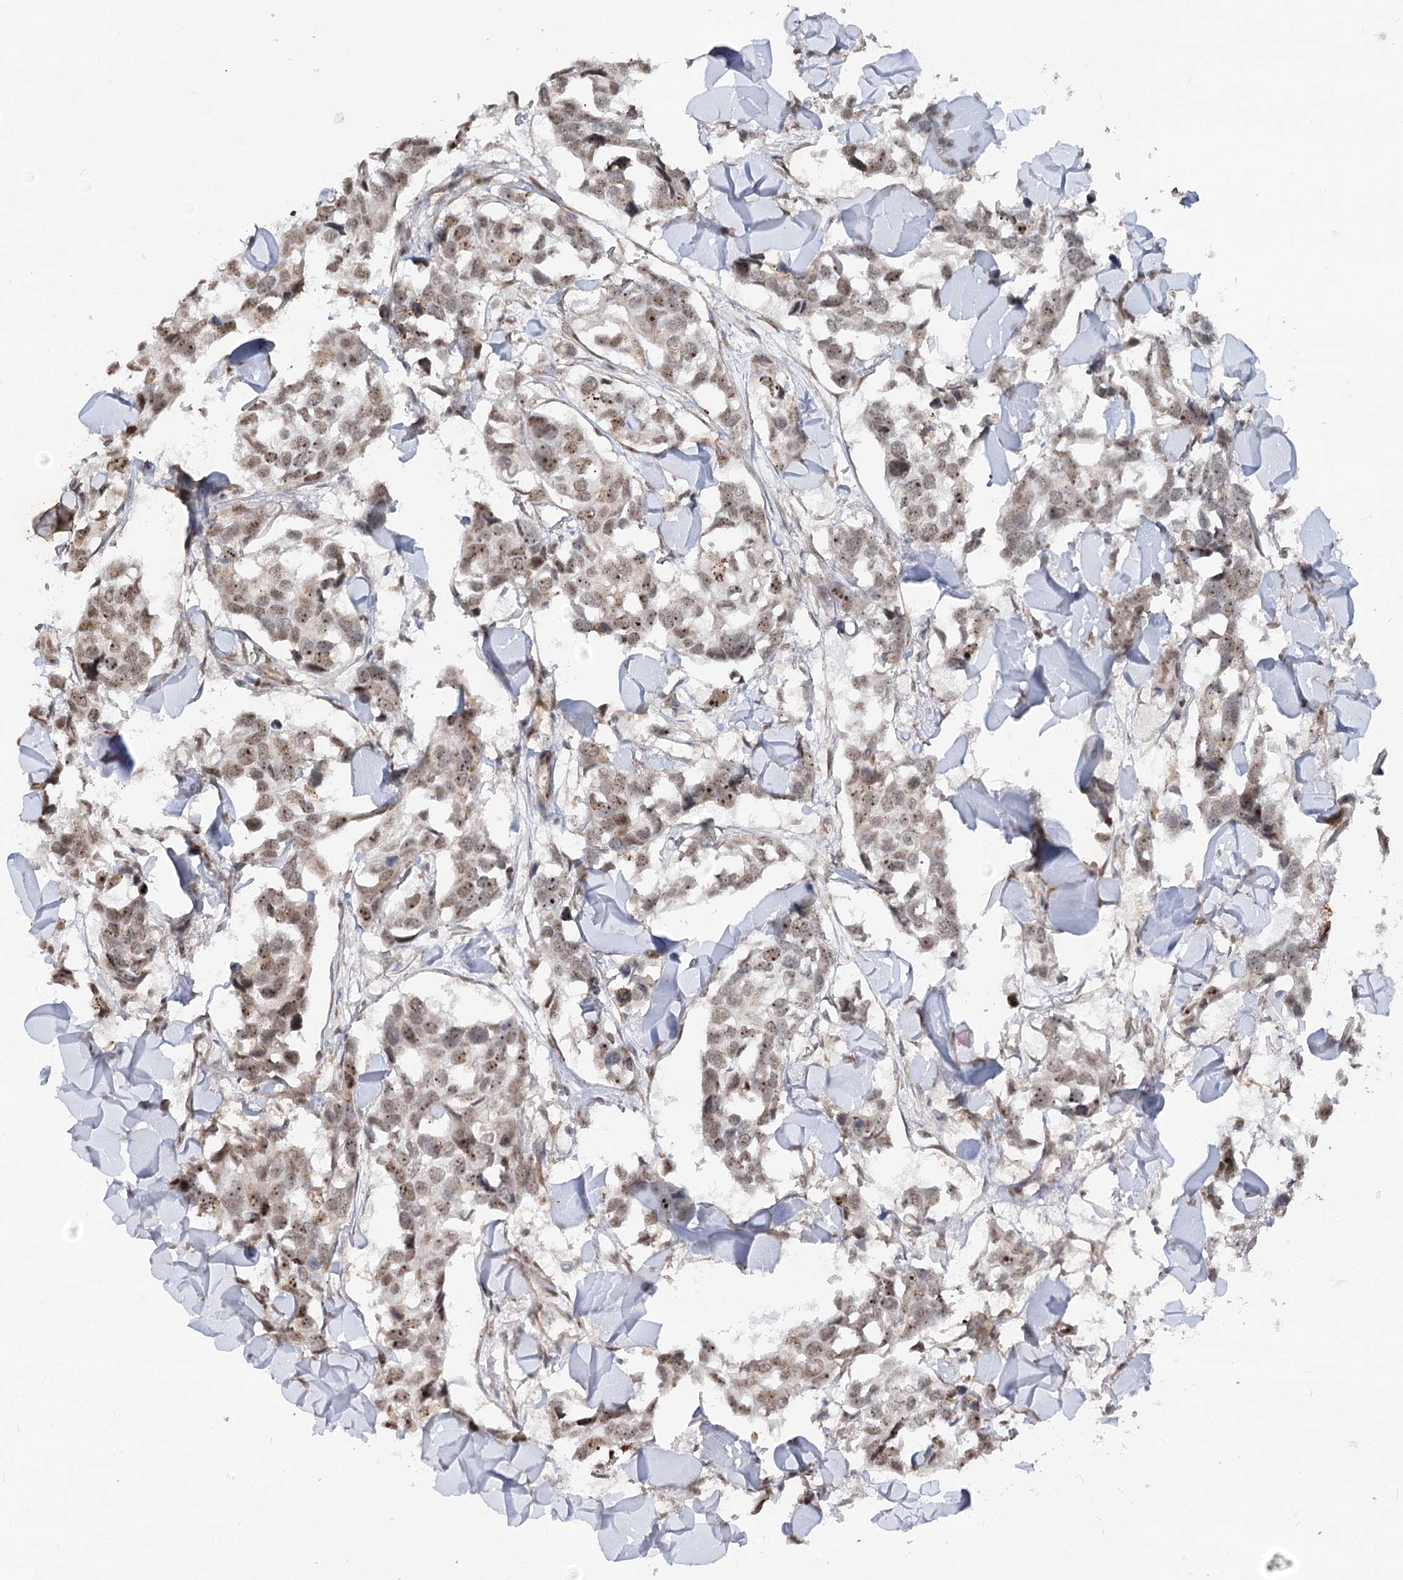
{"staining": {"intensity": "moderate", "quantity": ">75%", "location": "nuclear"}, "tissue": "breast cancer", "cell_type": "Tumor cells", "image_type": "cancer", "snomed": [{"axis": "morphology", "description": "Duct carcinoma"}, {"axis": "topography", "description": "Breast"}], "caption": "Human breast infiltrating ductal carcinoma stained with a protein marker reveals moderate staining in tumor cells.", "gene": "GNL3L", "patient": {"sex": "female", "age": 83}}